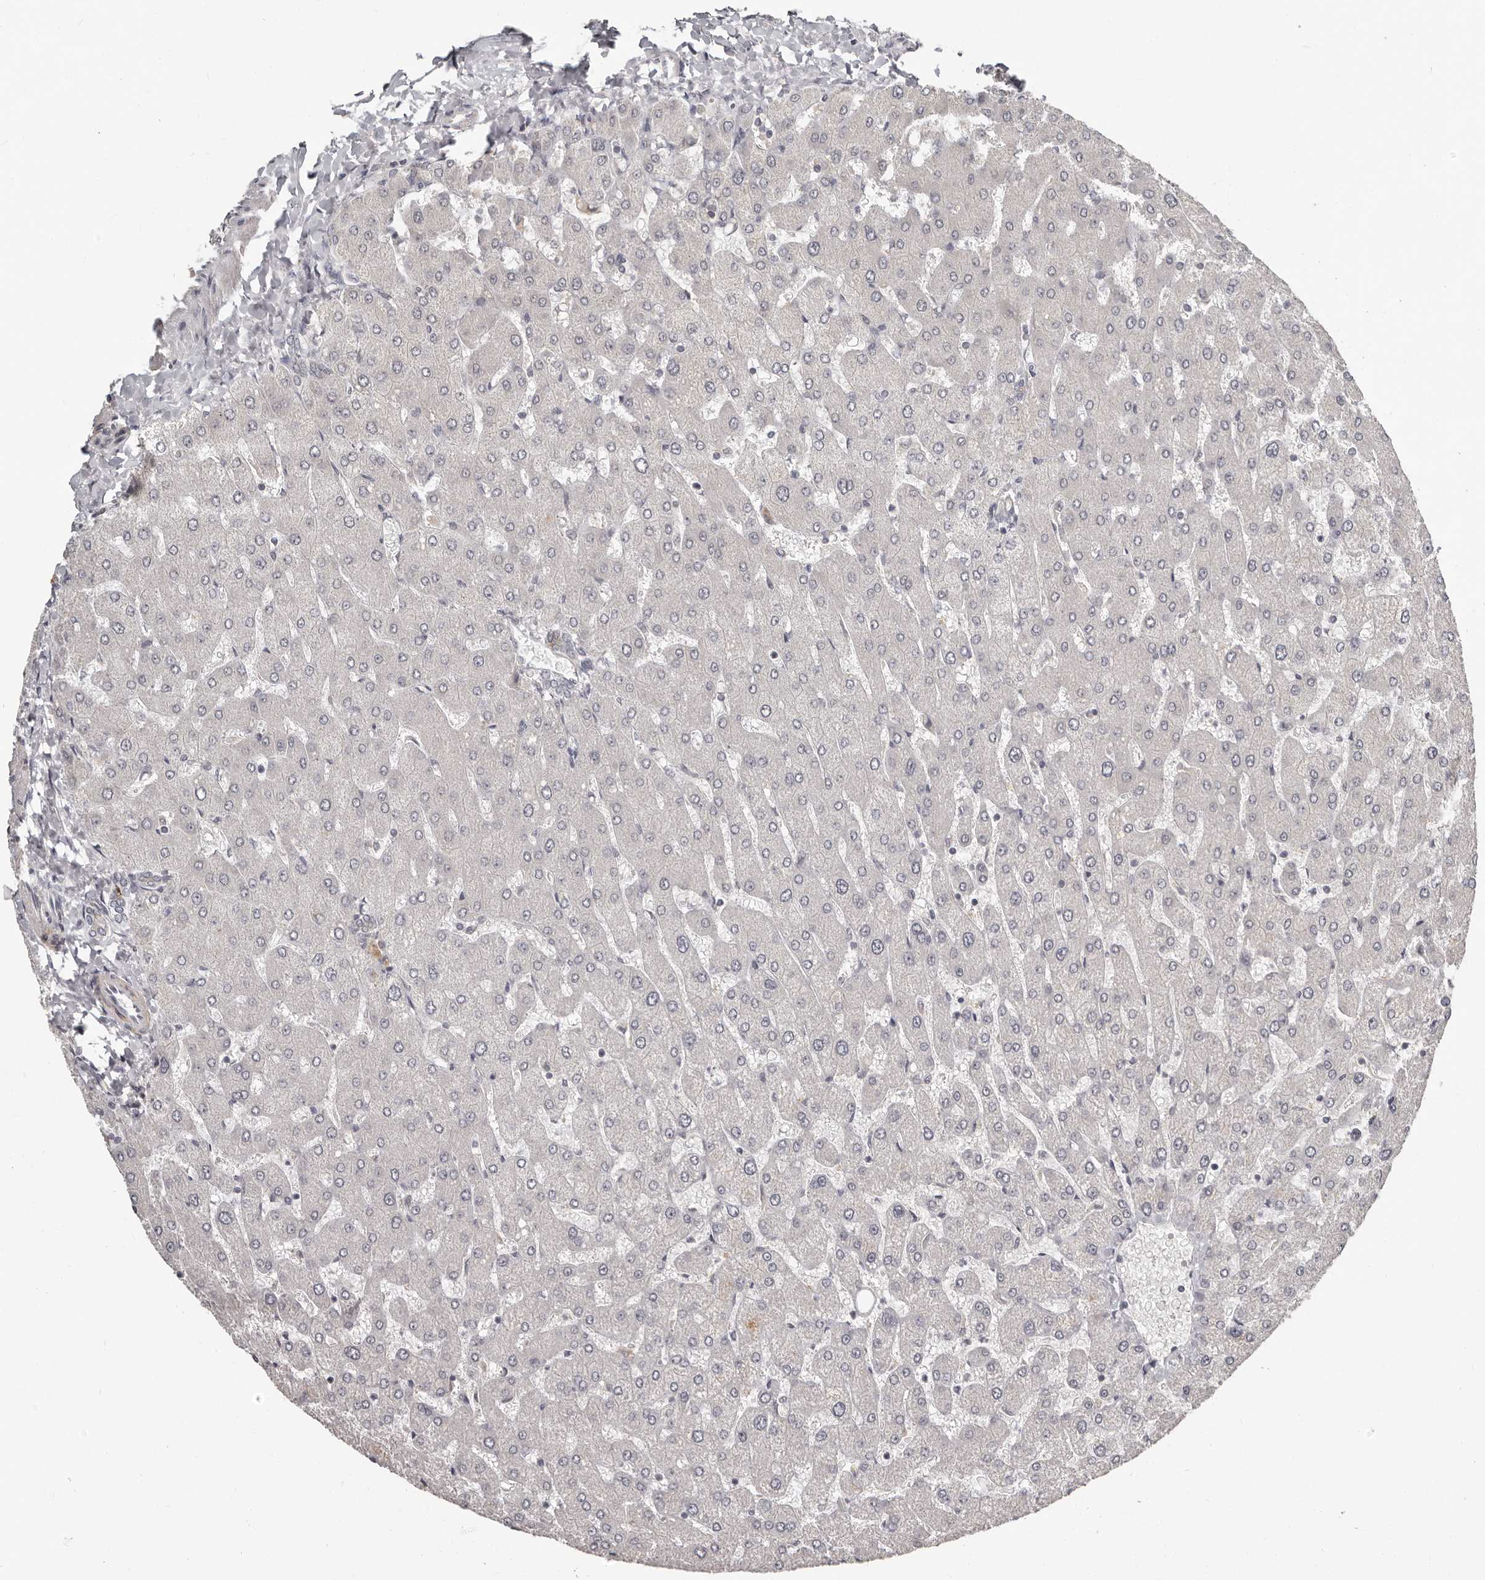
{"staining": {"intensity": "negative", "quantity": "none", "location": "none"}, "tissue": "liver", "cell_type": "Cholangiocytes", "image_type": "normal", "snomed": [{"axis": "morphology", "description": "Normal tissue, NOS"}, {"axis": "topography", "description": "Liver"}], "caption": "High magnification brightfield microscopy of normal liver stained with DAB (3,3'-diaminobenzidine) (brown) and counterstained with hematoxylin (blue): cholangiocytes show no significant staining.", "gene": "ZFP14", "patient": {"sex": "male", "age": 55}}